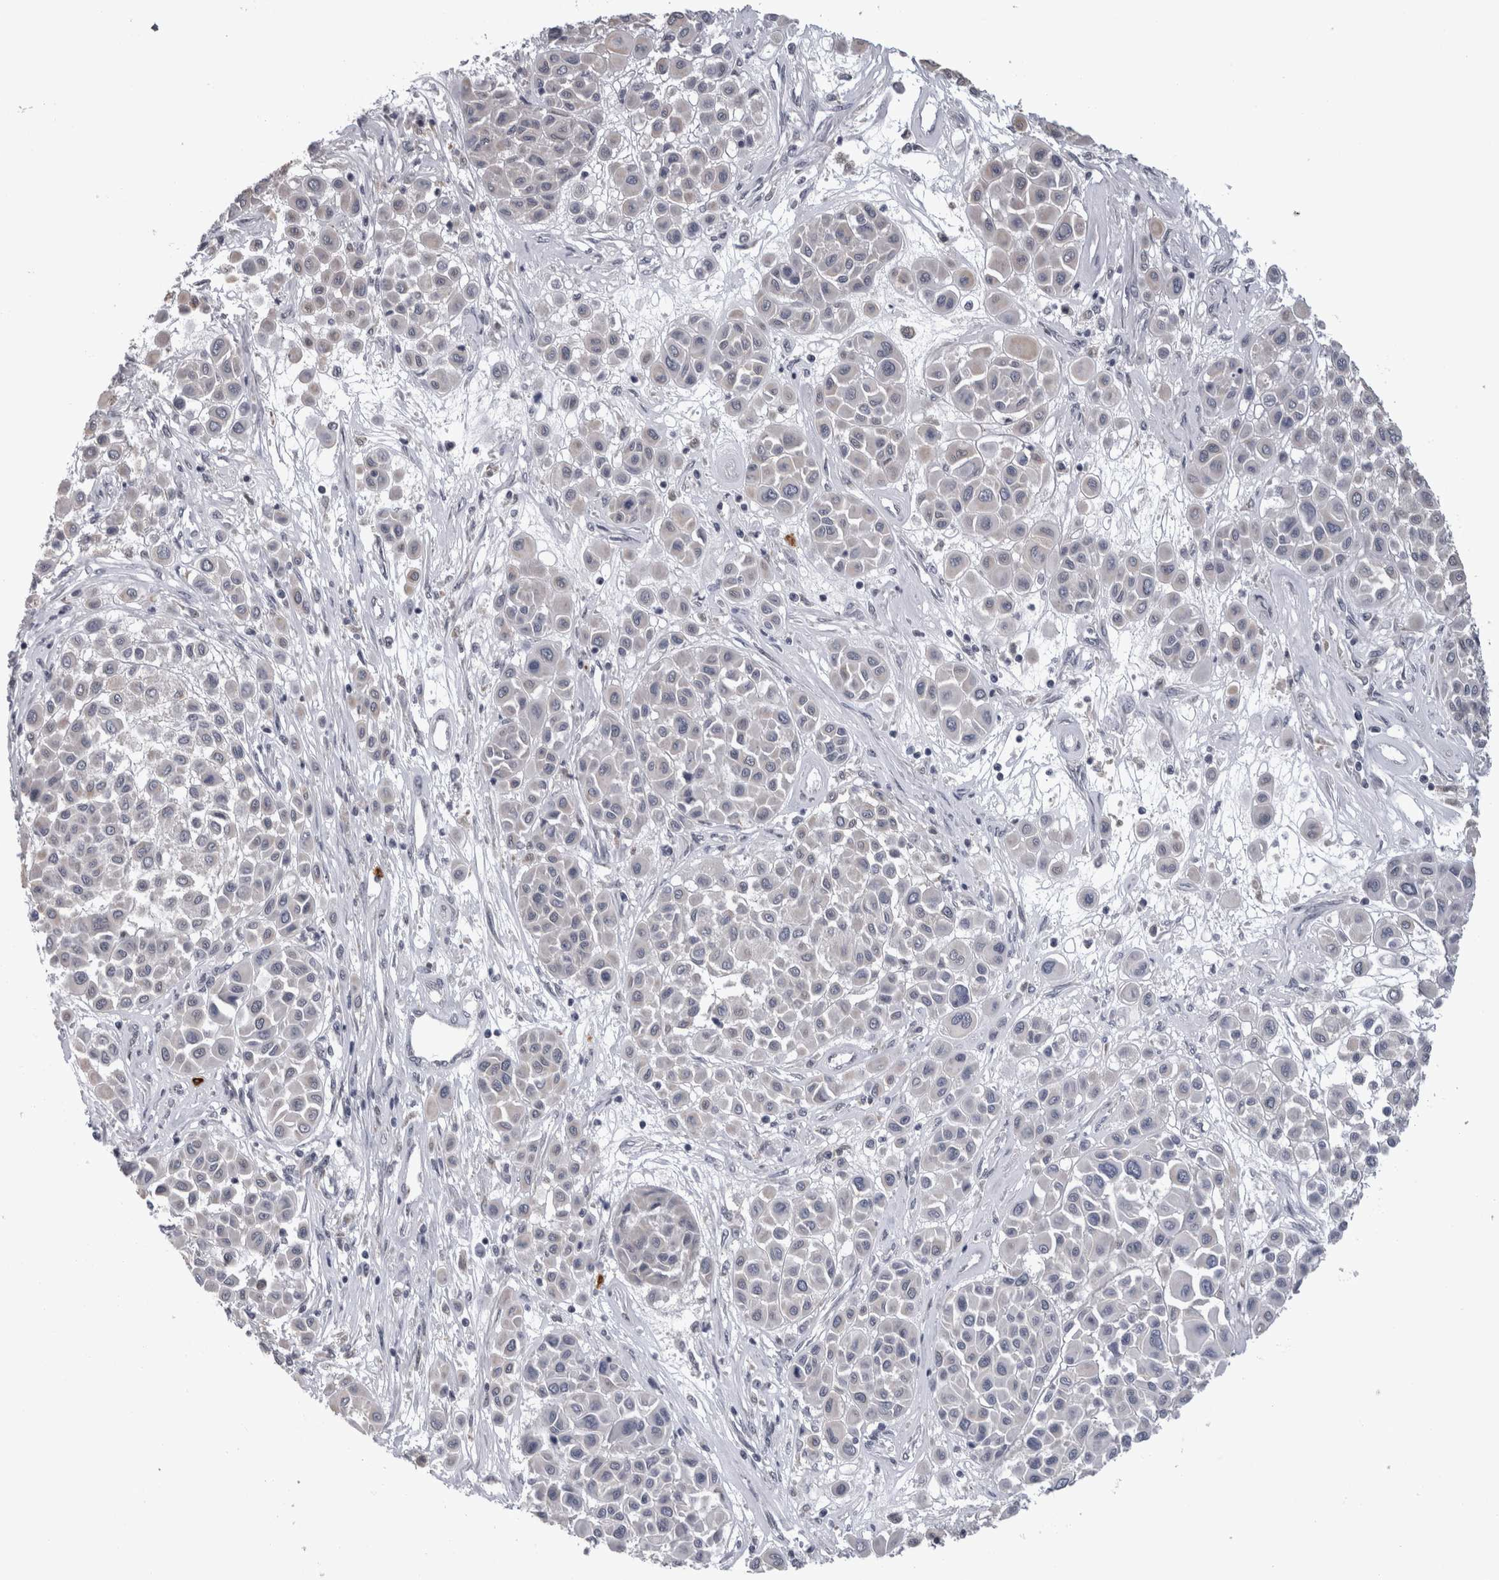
{"staining": {"intensity": "negative", "quantity": "none", "location": "none"}, "tissue": "melanoma", "cell_type": "Tumor cells", "image_type": "cancer", "snomed": [{"axis": "morphology", "description": "Malignant melanoma, Metastatic site"}, {"axis": "topography", "description": "Soft tissue"}], "caption": "Melanoma was stained to show a protein in brown. There is no significant staining in tumor cells.", "gene": "PEBP4", "patient": {"sex": "male", "age": 41}}